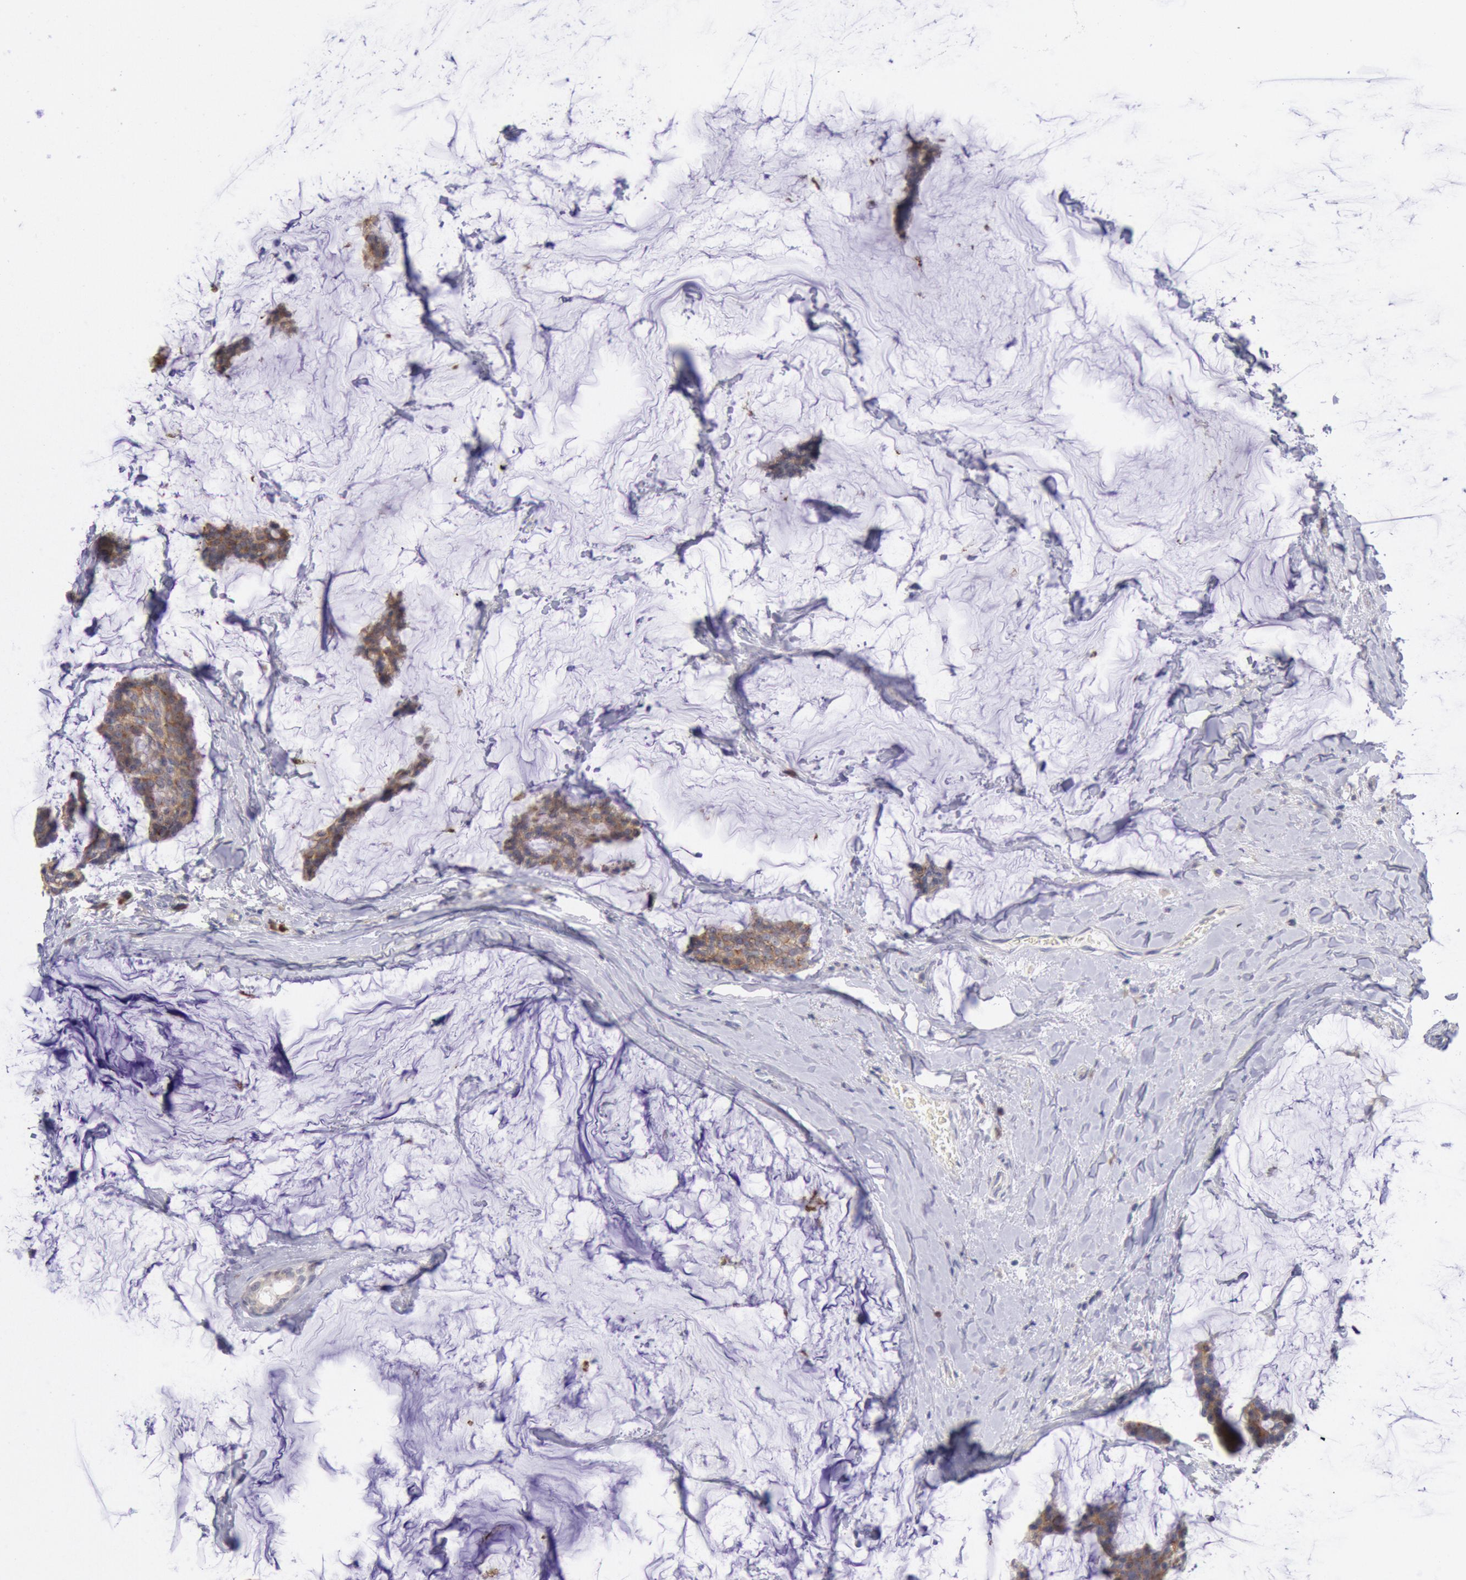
{"staining": {"intensity": "moderate", "quantity": ">75%", "location": "cytoplasmic/membranous"}, "tissue": "breast cancer", "cell_type": "Tumor cells", "image_type": "cancer", "snomed": [{"axis": "morphology", "description": "Duct carcinoma"}, {"axis": "topography", "description": "Breast"}], "caption": "Immunohistochemical staining of human breast cancer displays medium levels of moderate cytoplasmic/membranous protein positivity in about >75% of tumor cells.", "gene": "GAL3ST1", "patient": {"sex": "female", "age": 93}}